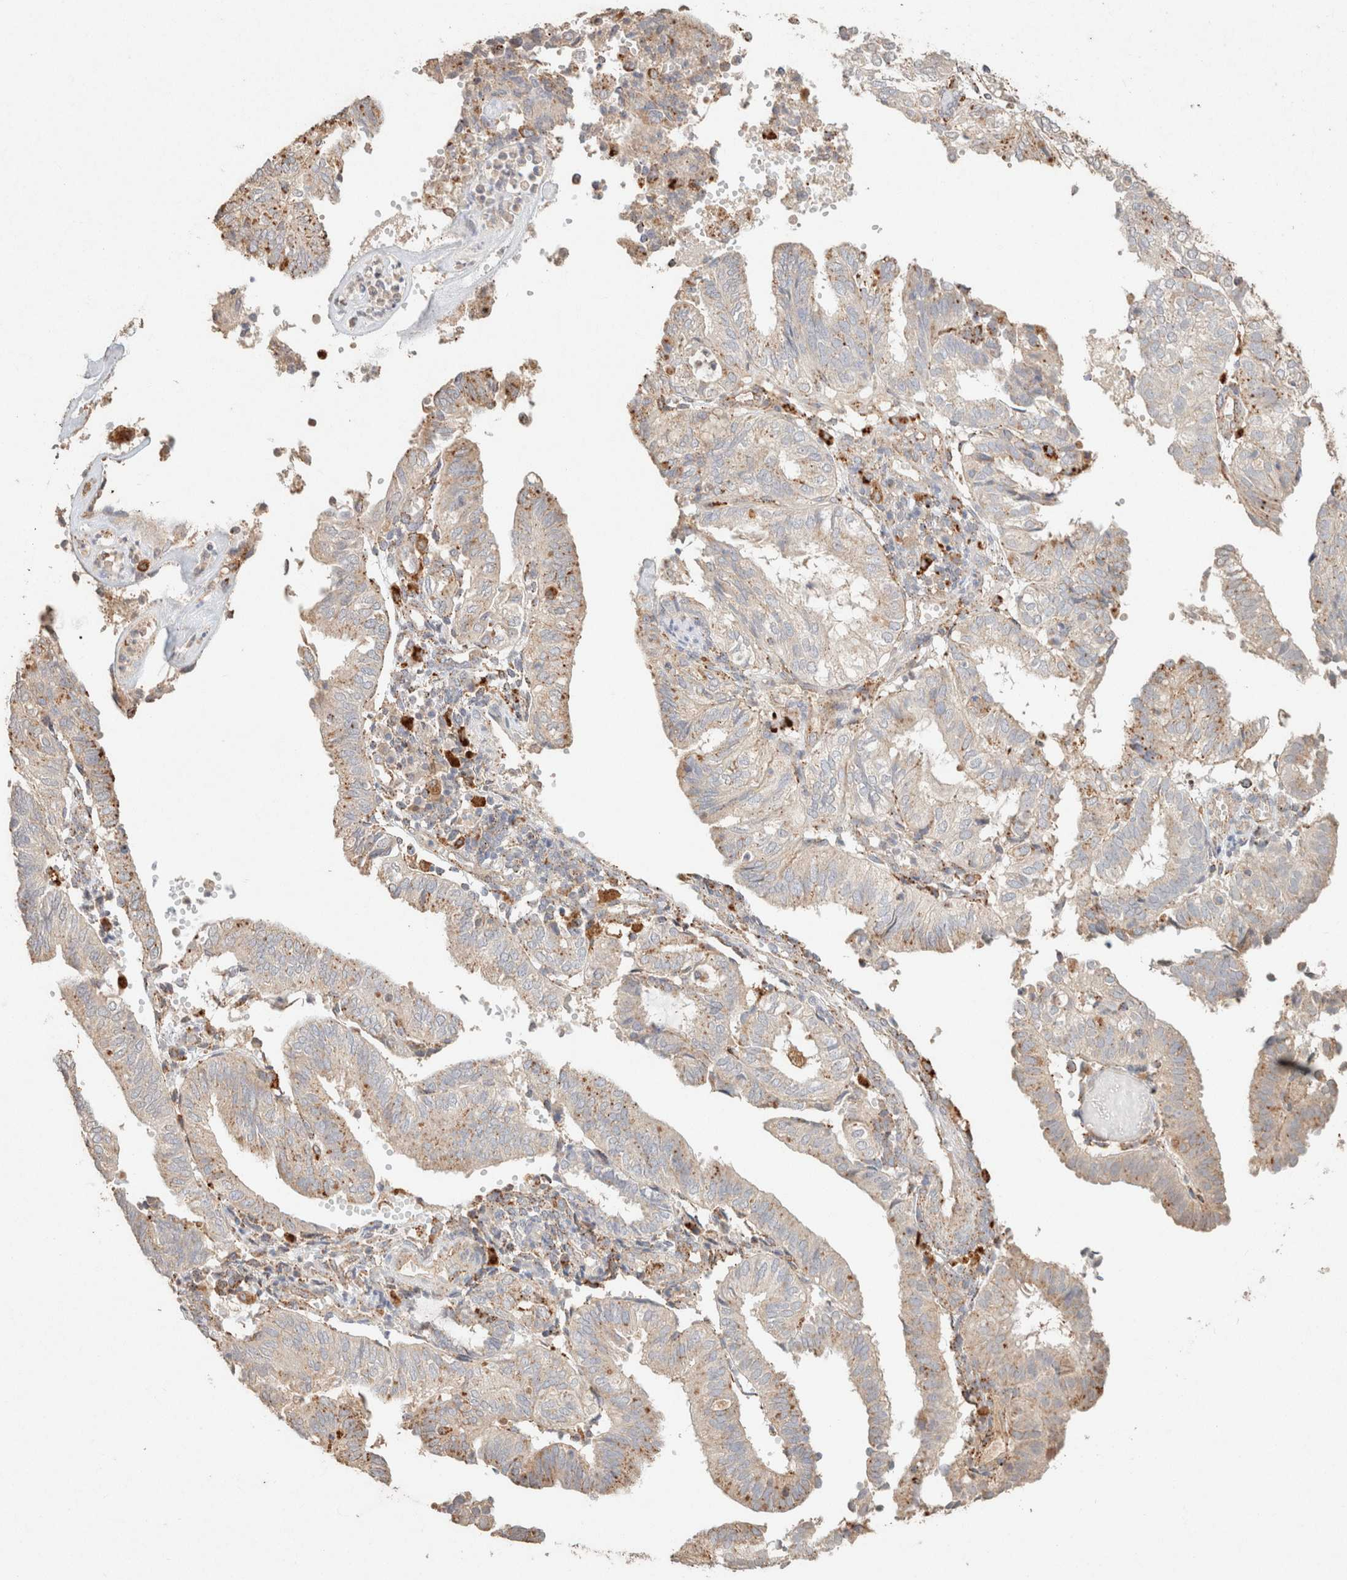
{"staining": {"intensity": "weak", "quantity": "25%-75%", "location": "cytoplasmic/membranous"}, "tissue": "endometrial cancer", "cell_type": "Tumor cells", "image_type": "cancer", "snomed": [{"axis": "morphology", "description": "Adenocarcinoma, NOS"}, {"axis": "topography", "description": "Uterus"}], "caption": "IHC of human adenocarcinoma (endometrial) displays low levels of weak cytoplasmic/membranous expression in approximately 25%-75% of tumor cells. Immunohistochemistry stains the protein in brown and the nuclei are stained blue.", "gene": "CTSC", "patient": {"sex": "female", "age": 60}}